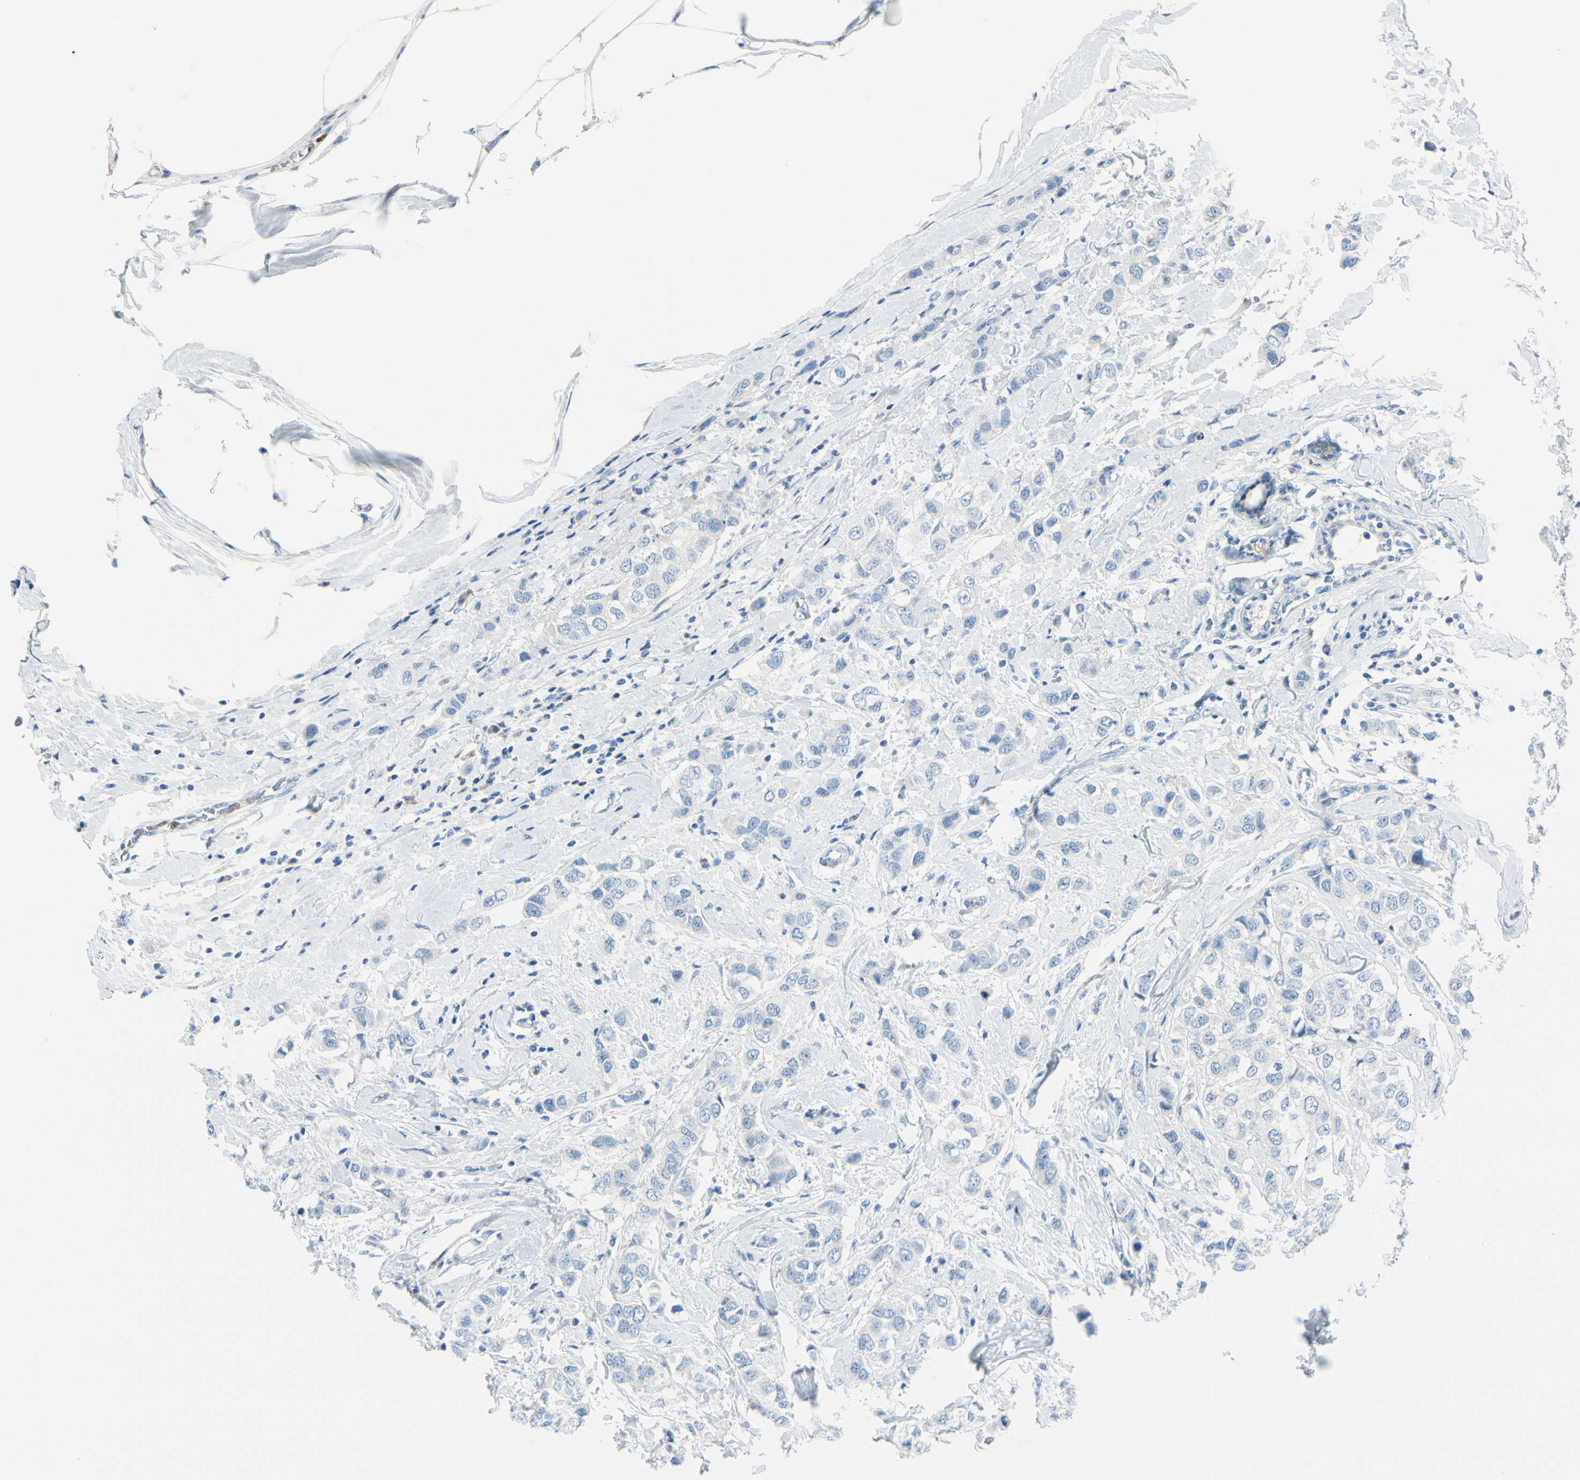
{"staining": {"intensity": "negative", "quantity": "none", "location": "none"}, "tissue": "breast cancer", "cell_type": "Tumor cells", "image_type": "cancer", "snomed": [{"axis": "morphology", "description": "Duct carcinoma"}, {"axis": "topography", "description": "Breast"}], "caption": "DAB (3,3'-diaminobenzidine) immunohistochemical staining of human breast cancer displays no significant staining in tumor cells.", "gene": "PEBP1", "patient": {"sex": "female", "age": 50}}